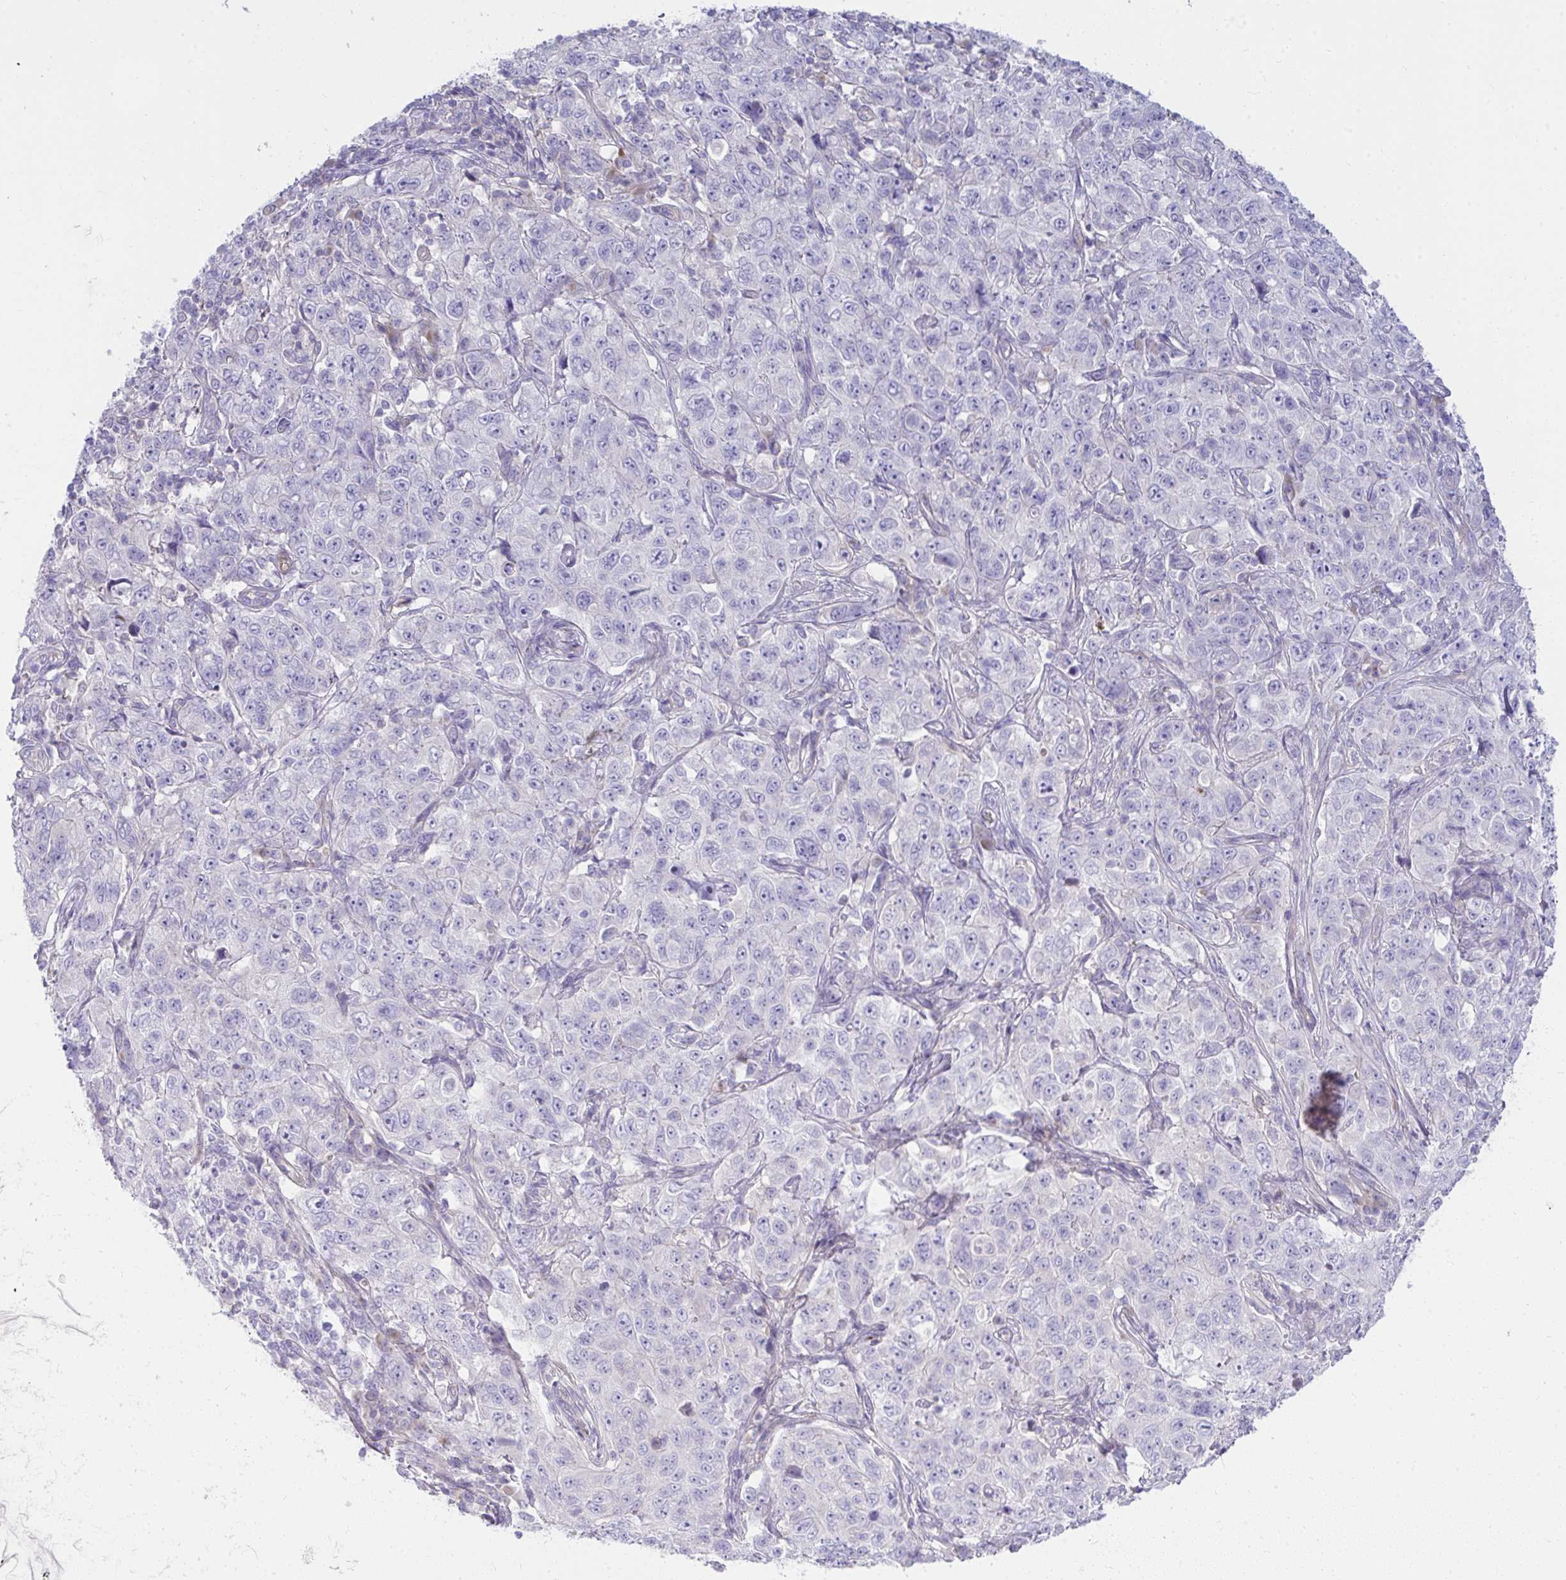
{"staining": {"intensity": "negative", "quantity": "none", "location": "none"}, "tissue": "pancreatic cancer", "cell_type": "Tumor cells", "image_type": "cancer", "snomed": [{"axis": "morphology", "description": "Adenocarcinoma, NOS"}, {"axis": "topography", "description": "Pancreas"}], "caption": "Tumor cells are negative for protein expression in human adenocarcinoma (pancreatic).", "gene": "LRRC36", "patient": {"sex": "male", "age": 68}}